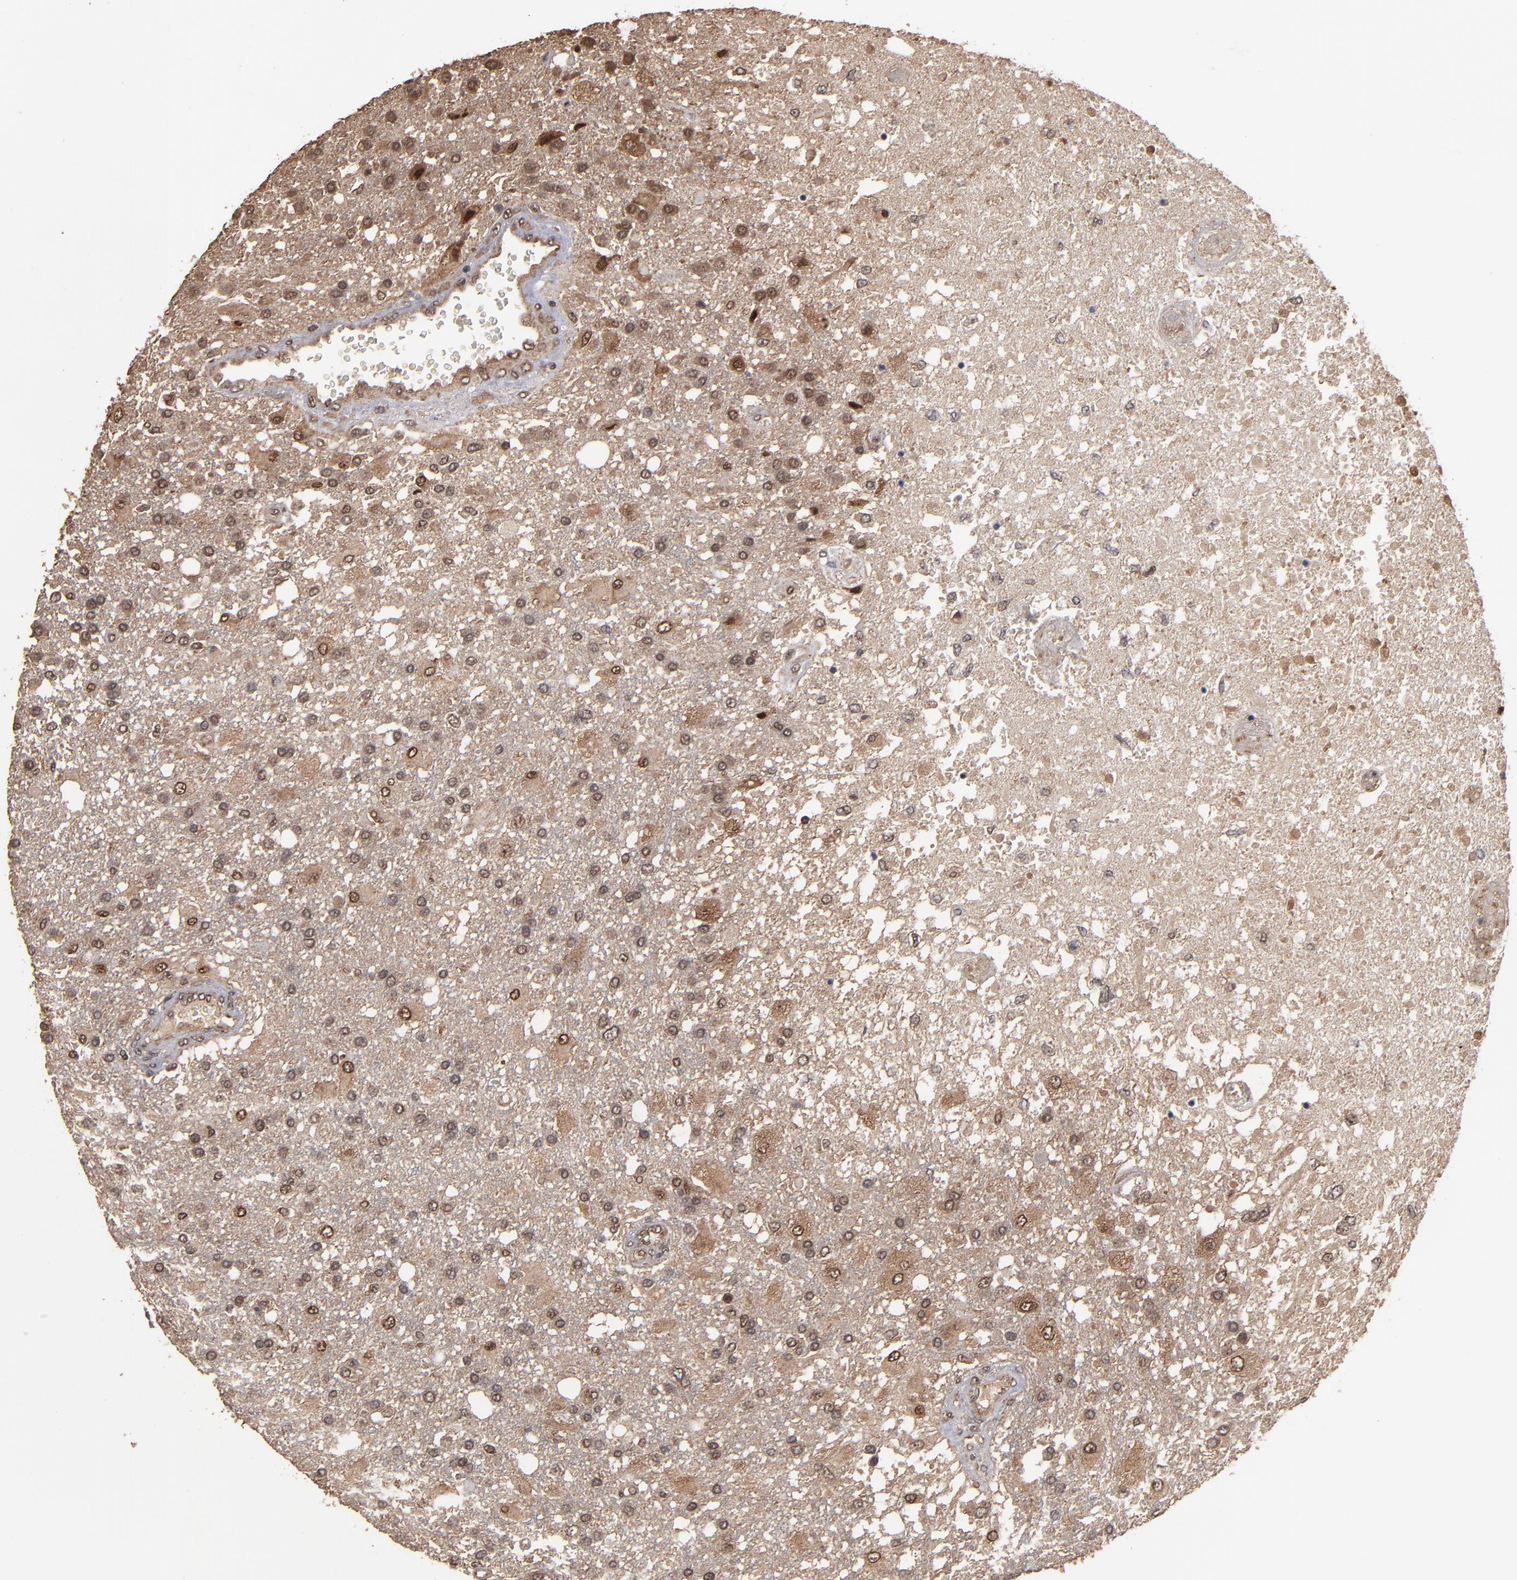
{"staining": {"intensity": "weak", "quantity": ">75%", "location": "cytoplasmic/membranous,nuclear"}, "tissue": "glioma", "cell_type": "Tumor cells", "image_type": "cancer", "snomed": [{"axis": "morphology", "description": "Glioma, malignant, High grade"}, {"axis": "topography", "description": "Cerebral cortex"}], "caption": "Immunohistochemistry (IHC) micrograph of neoplastic tissue: human malignant glioma (high-grade) stained using IHC demonstrates low levels of weak protein expression localized specifically in the cytoplasmic/membranous and nuclear of tumor cells, appearing as a cytoplasmic/membranous and nuclear brown color.", "gene": "NXF2B", "patient": {"sex": "male", "age": 79}}